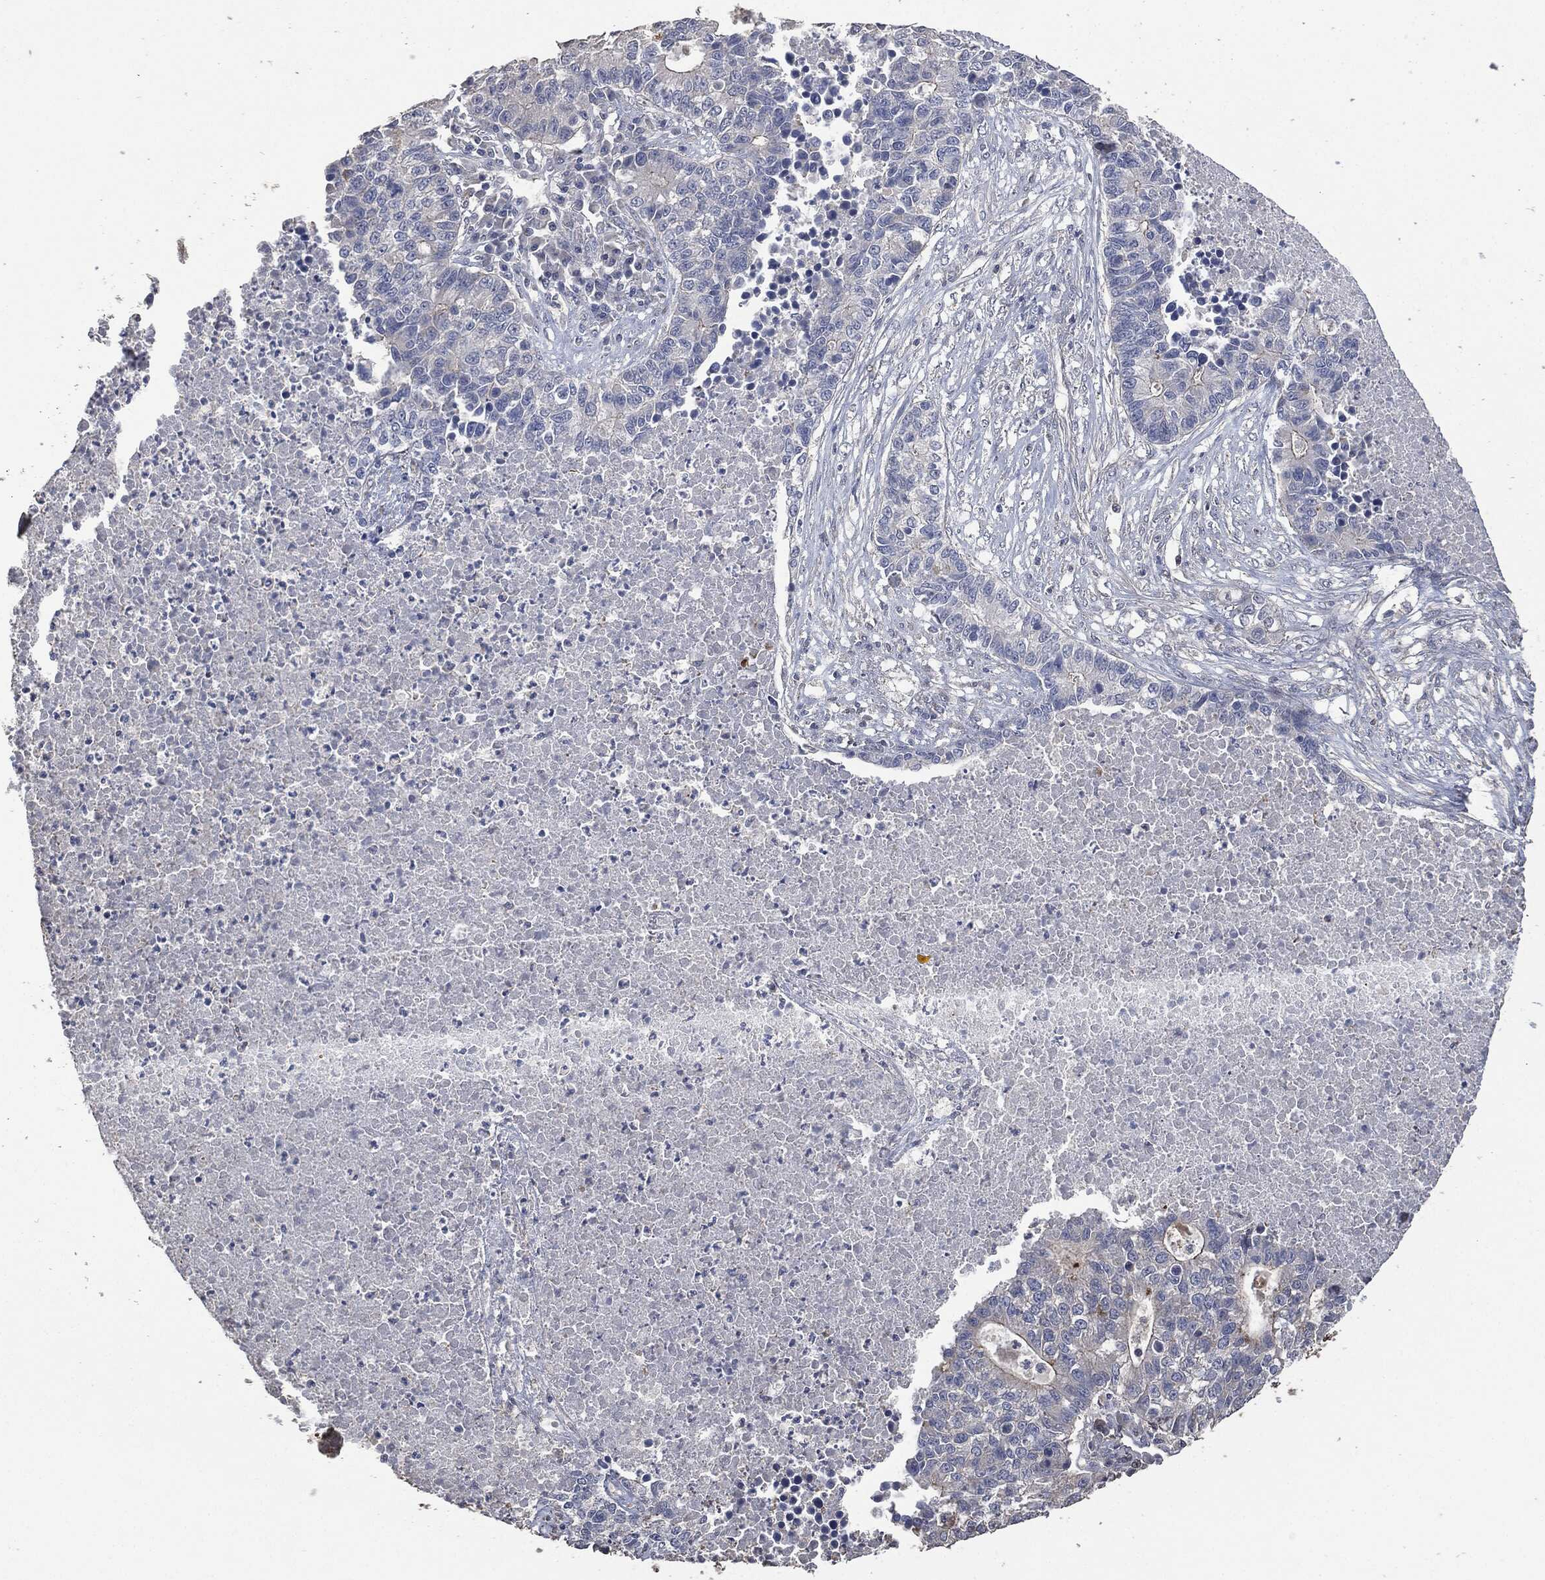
{"staining": {"intensity": "negative", "quantity": "none", "location": "none"}, "tissue": "lung cancer", "cell_type": "Tumor cells", "image_type": "cancer", "snomed": [{"axis": "morphology", "description": "Adenocarcinoma, NOS"}, {"axis": "topography", "description": "Lung"}], "caption": "Tumor cells are negative for protein expression in human lung cancer (adenocarcinoma).", "gene": "MSLN", "patient": {"sex": "male", "age": 57}}